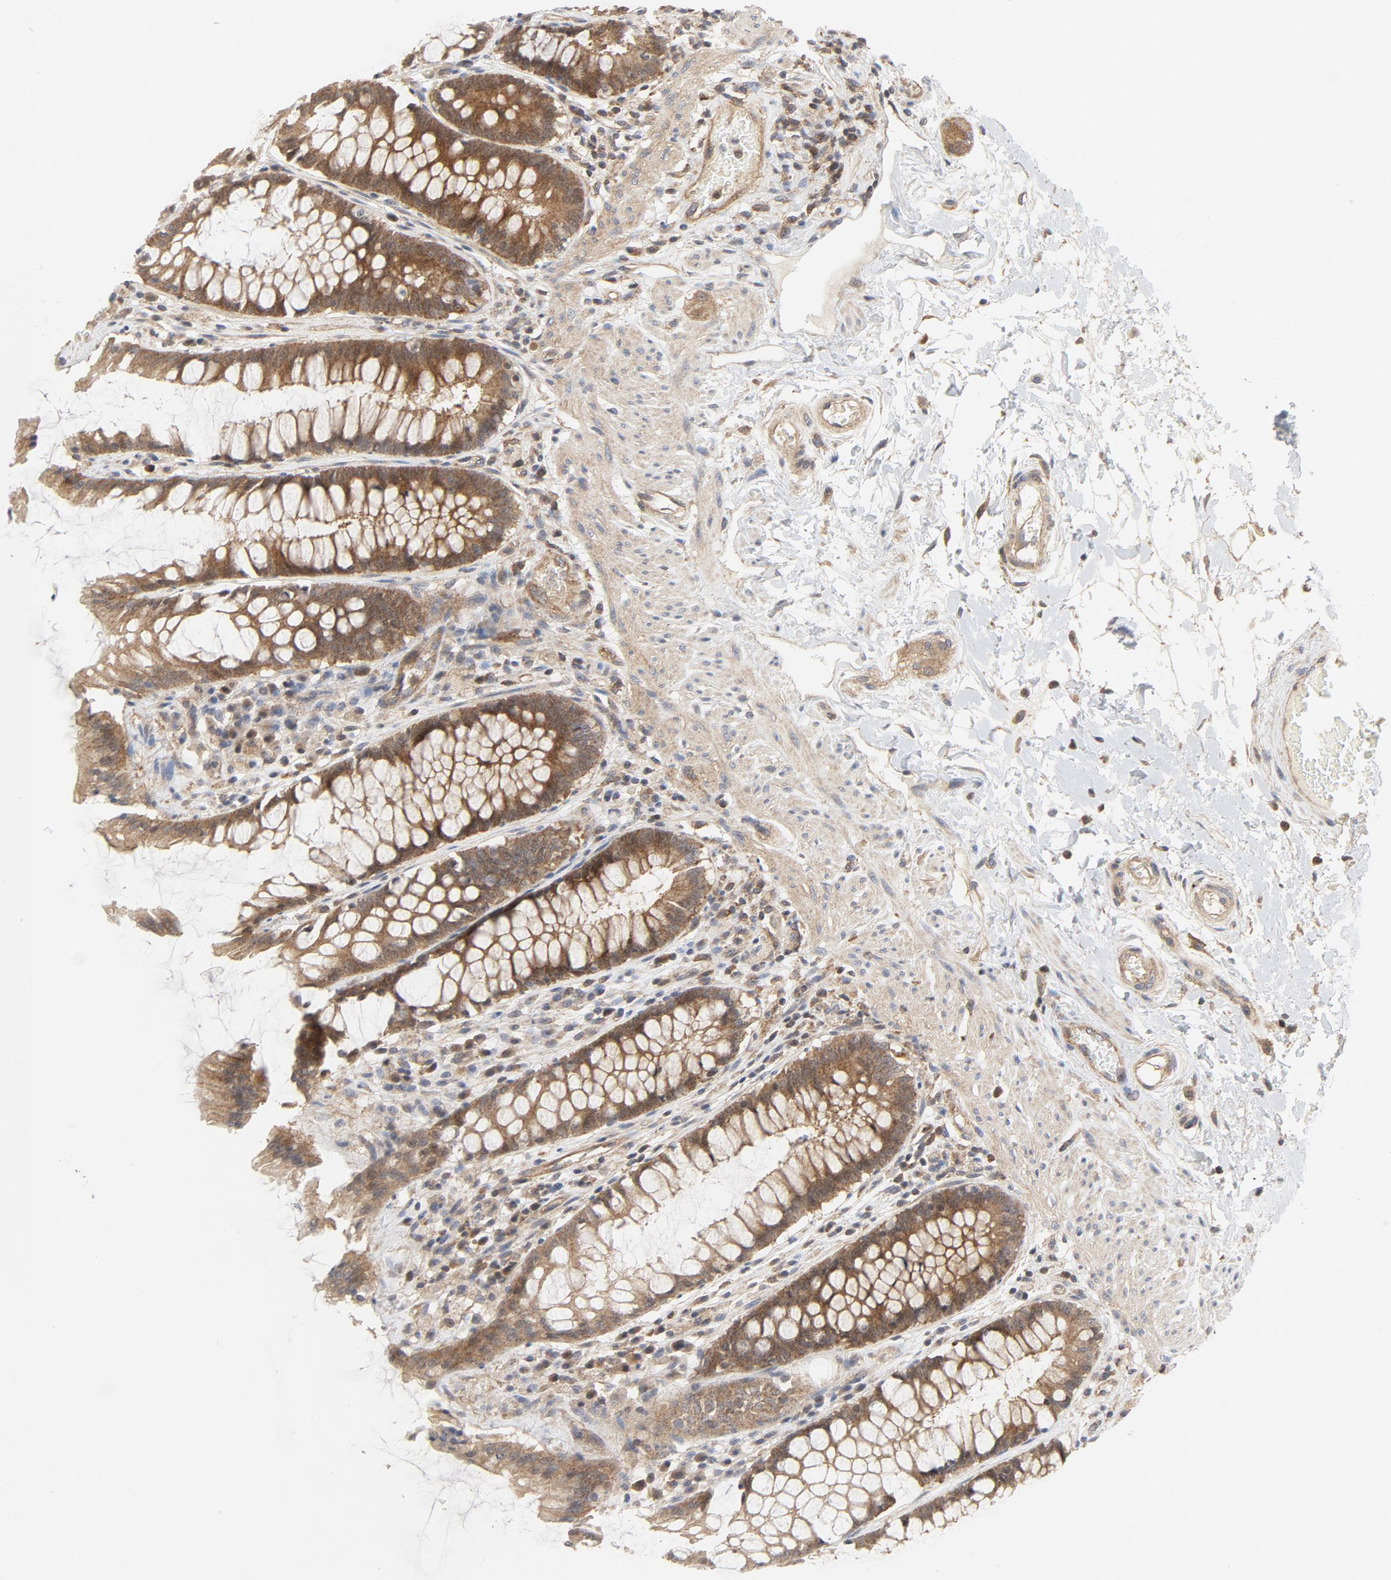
{"staining": {"intensity": "moderate", "quantity": ">75%", "location": "cytoplasmic/membranous"}, "tissue": "rectum", "cell_type": "Glandular cells", "image_type": "normal", "snomed": [{"axis": "morphology", "description": "Normal tissue, NOS"}, {"axis": "topography", "description": "Rectum"}], "caption": "Immunohistochemistry of normal rectum shows medium levels of moderate cytoplasmic/membranous staining in about >75% of glandular cells.", "gene": "MAP2K7", "patient": {"sex": "female", "age": 46}}